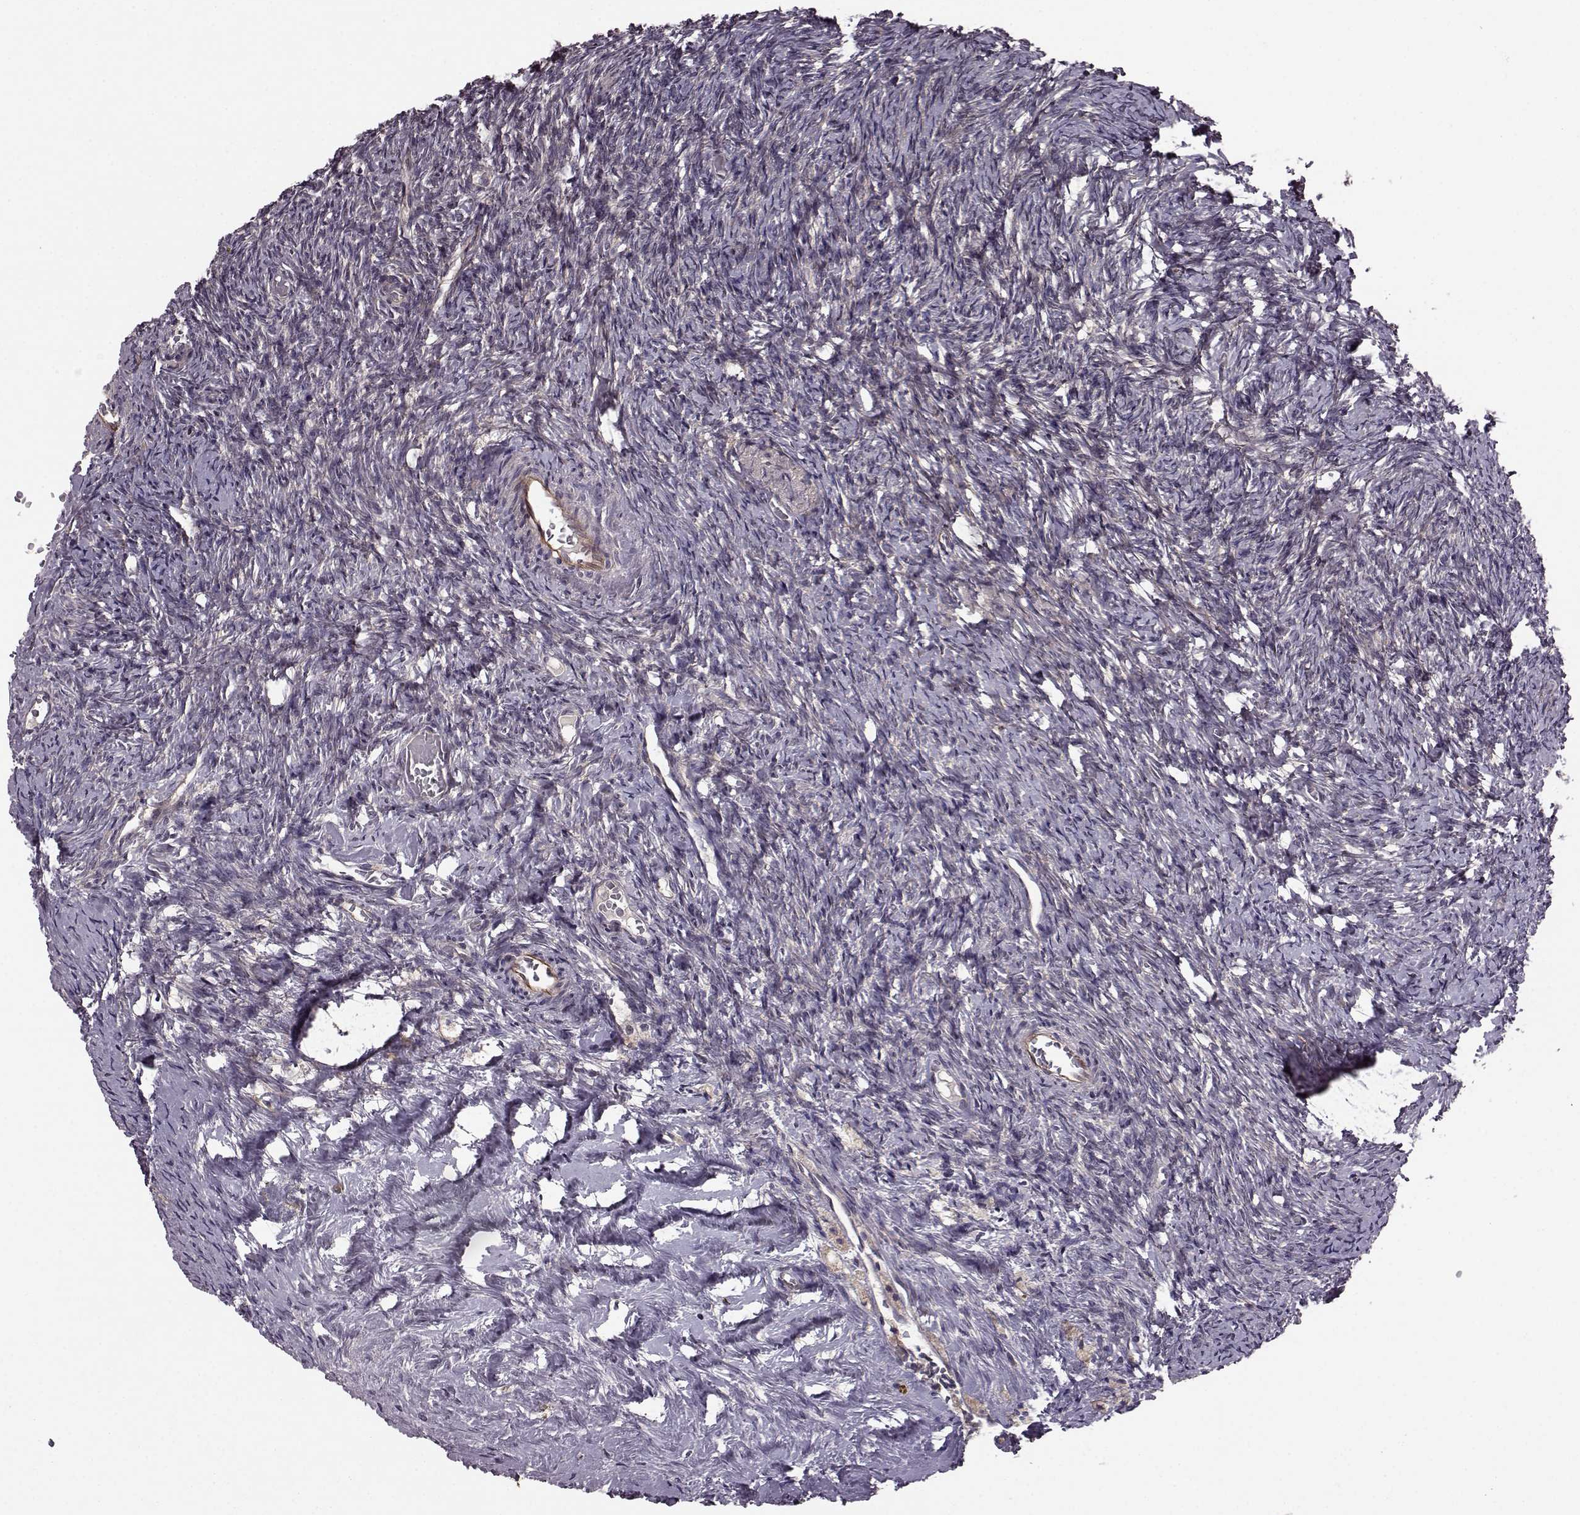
{"staining": {"intensity": "strong", "quantity": "25%-75%", "location": "cytoplasmic/membranous"}, "tissue": "ovary", "cell_type": "Follicle cells", "image_type": "normal", "snomed": [{"axis": "morphology", "description": "Normal tissue, NOS"}, {"axis": "topography", "description": "Ovary"}], "caption": "Immunohistochemistry (IHC) photomicrograph of normal human ovary stained for a protein (brown), which exhibits high levels of strong cytoplasmic/membranous staining in approximately 25%-75% of follicle cells.", "gene": "SYNPO", "patient": {"sex": "female", "age": 39}}